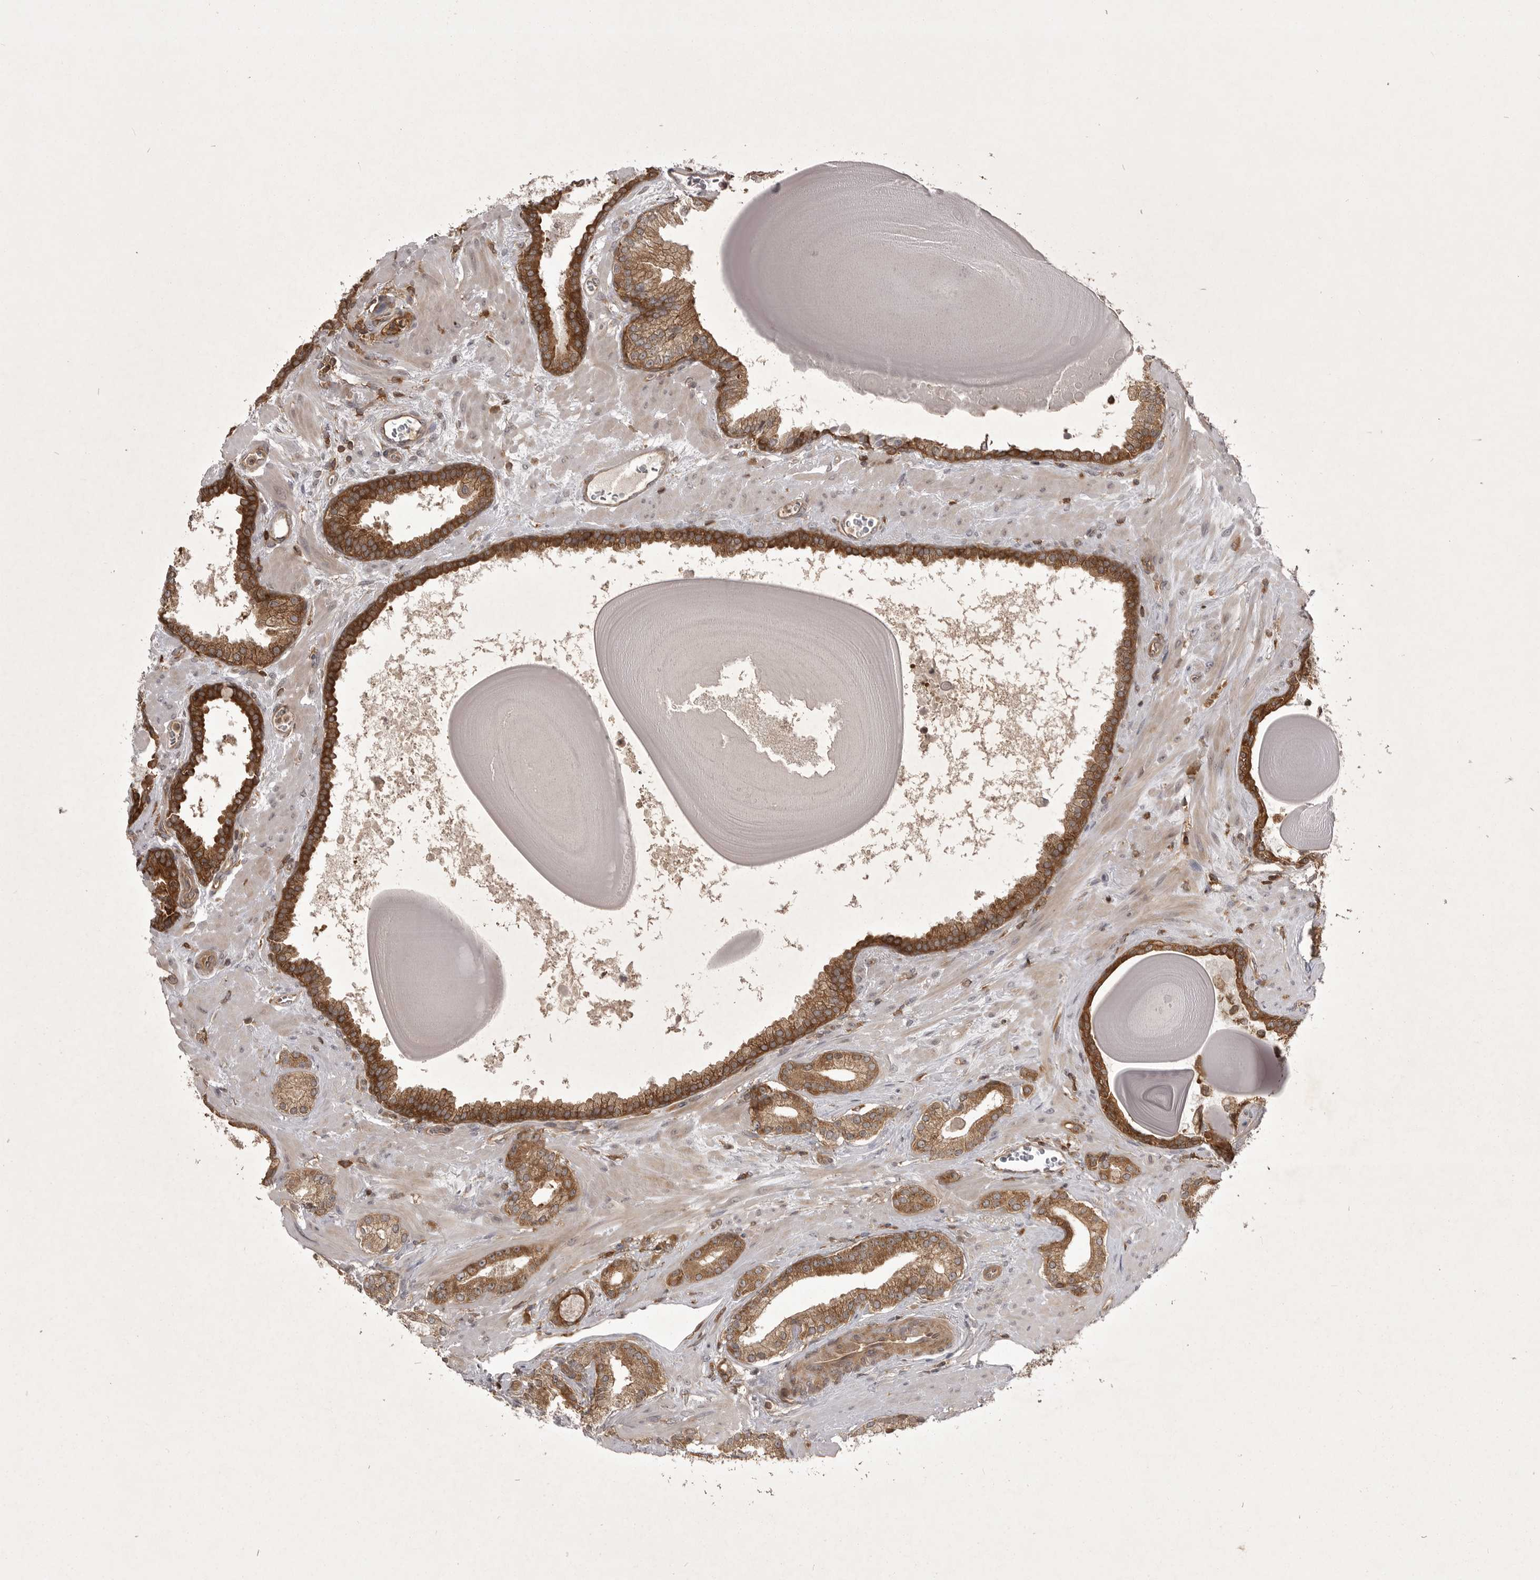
{"staining": {"intensity": "moderate", "quantity": ">75%", "location": "cytoplasmic/membranous"}, "tissue": "prostate cancer", "cell_type": "Tumor cells", "image_type": "cancer", "snomed": [{"axis": "morphology", "description": "Adenocarcinoma, Low grade"}, {"axis": "topography", "description": "Prostate"}], "caption": "This image demonstrates IHC staining of prostate low-grade adenocarcinoma, with medium moderate cytoplasmic/membranous staining in about >75% of tumor cells.", "gene": "STK24", "patient": {"sex": "male", "age": 70}}